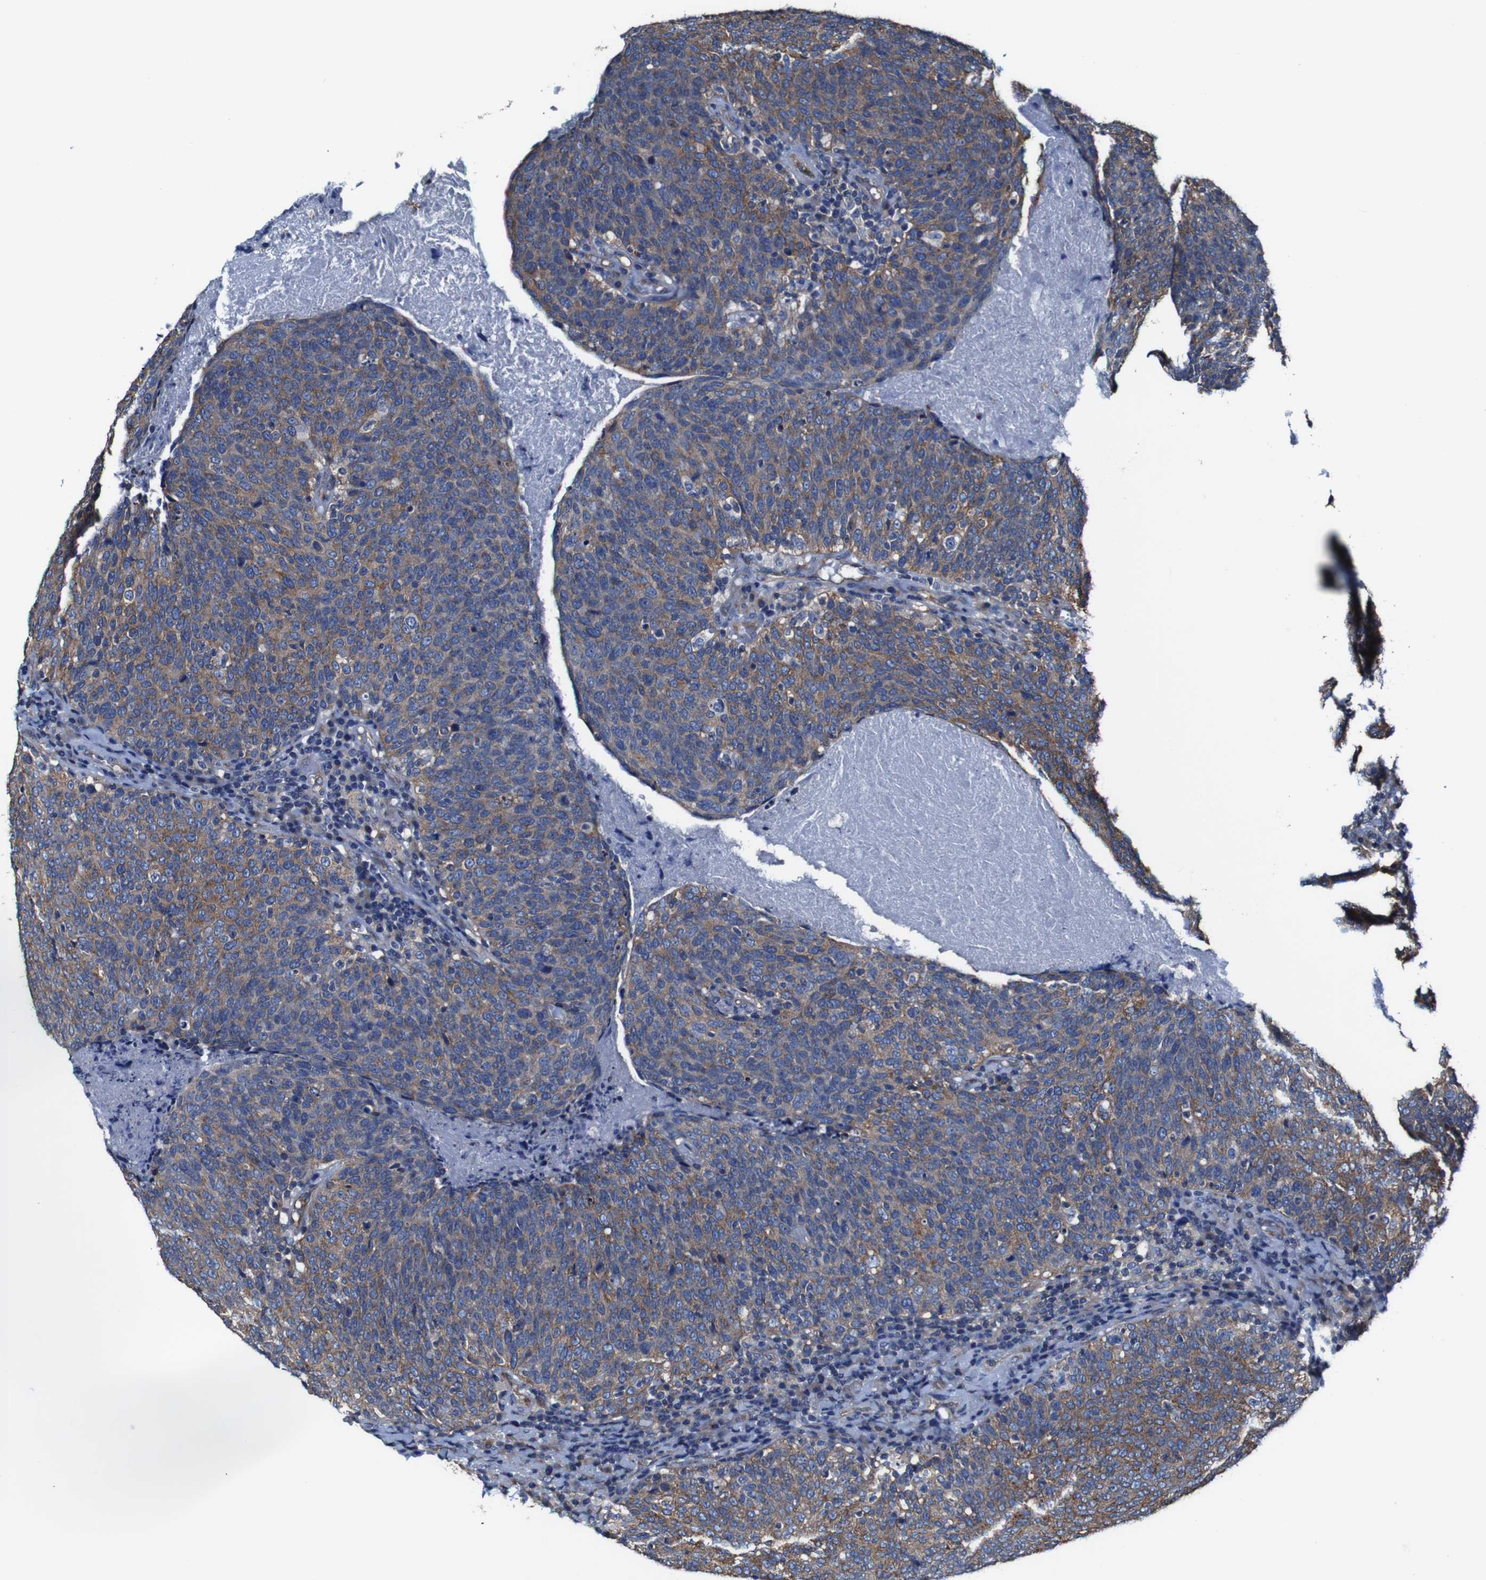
{"staining": {"intensity": "strong", "quantity": "25%-75%", "location": "cytoplasmic/membranous"}, "tissue": "head and neck cancer", "cell_type": "Tumor cells", "image_type": "cancer", "snomed": [{"axis": "morphology", "description": "Squamous cell carcinoma, NOS"}, {"axis": "morphology", "description": "Squamous cell carcinoma, metastatic, NOS"}, {"axis": "topography", "description": "Lymph node"}, {"axis": "topography", "description": "Head-Neck"}], "caption": "A high-resolution image shows IHC staining of head and neck cancer (squamous cell carcinoma), which displays strong cytoplasmic/membranous positivity in about 25%-75% of tumor cells.", "gene": "CSF1R", "patient": {"sex": "male", "age": 62}}